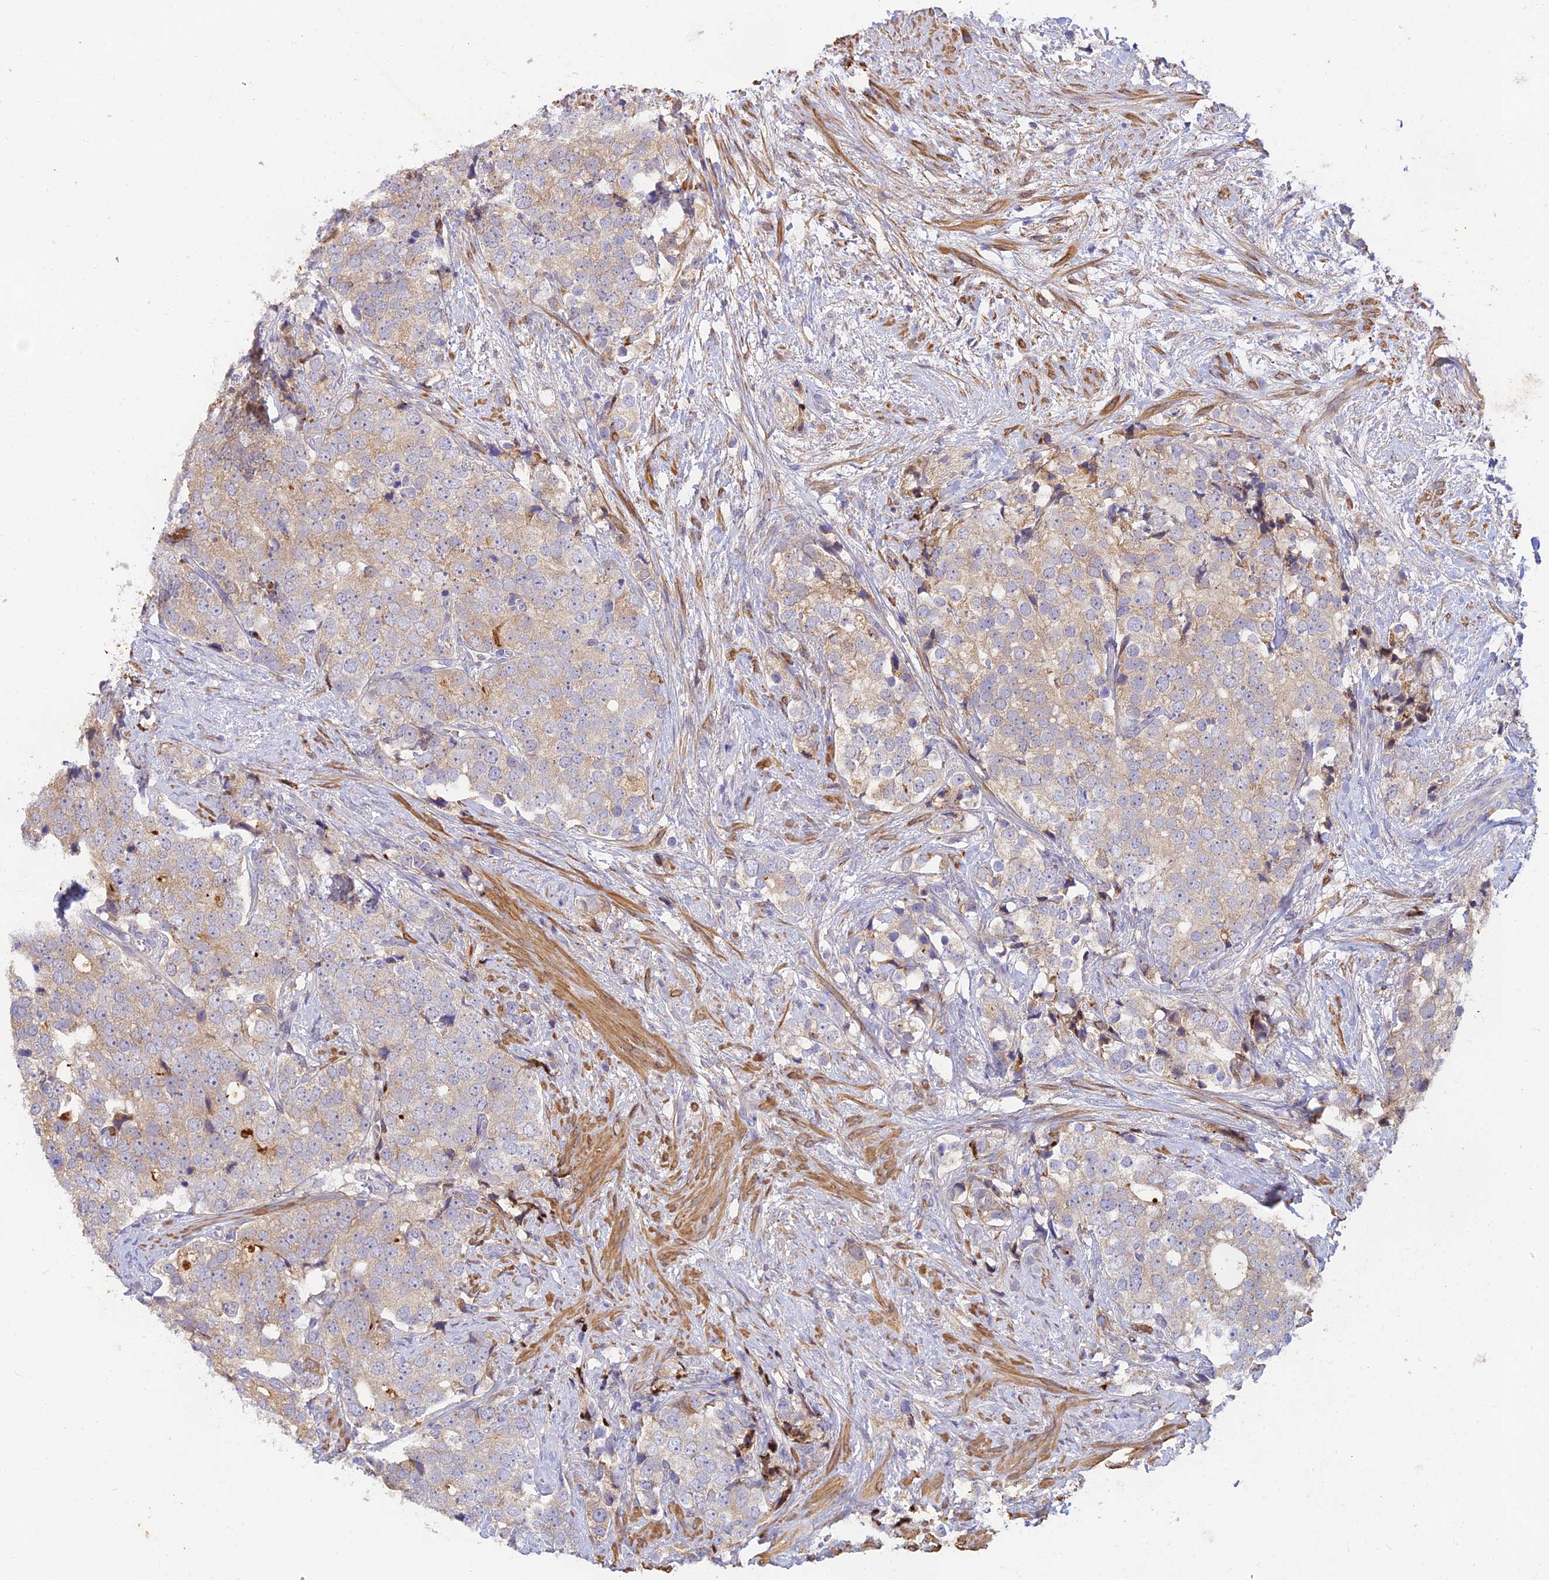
{"staining": {"intensity": "weak", "quantity": ">75%", "location": "cytoplasmic/membranous"}, "tissue": "prostate cancer", "cell_type": "Tumor cells", "image_type": "cancer", "snomed": [{"axis": "morphology", "description": "Adenocarcinoma, High grade"}, {"axis": "topography", "description": "Prostate"}], "caption": "Immunohistochemical staining of adenocarcinoma (high-grade) (prostate) reveals weak cytoplasmic/membranous protein expression in approximately >75% of tumor cells. (IHC, brightfield microscopy, high magnification).", "gene": "ACSM5", "patient": {"sex": "male", "age": 49}}